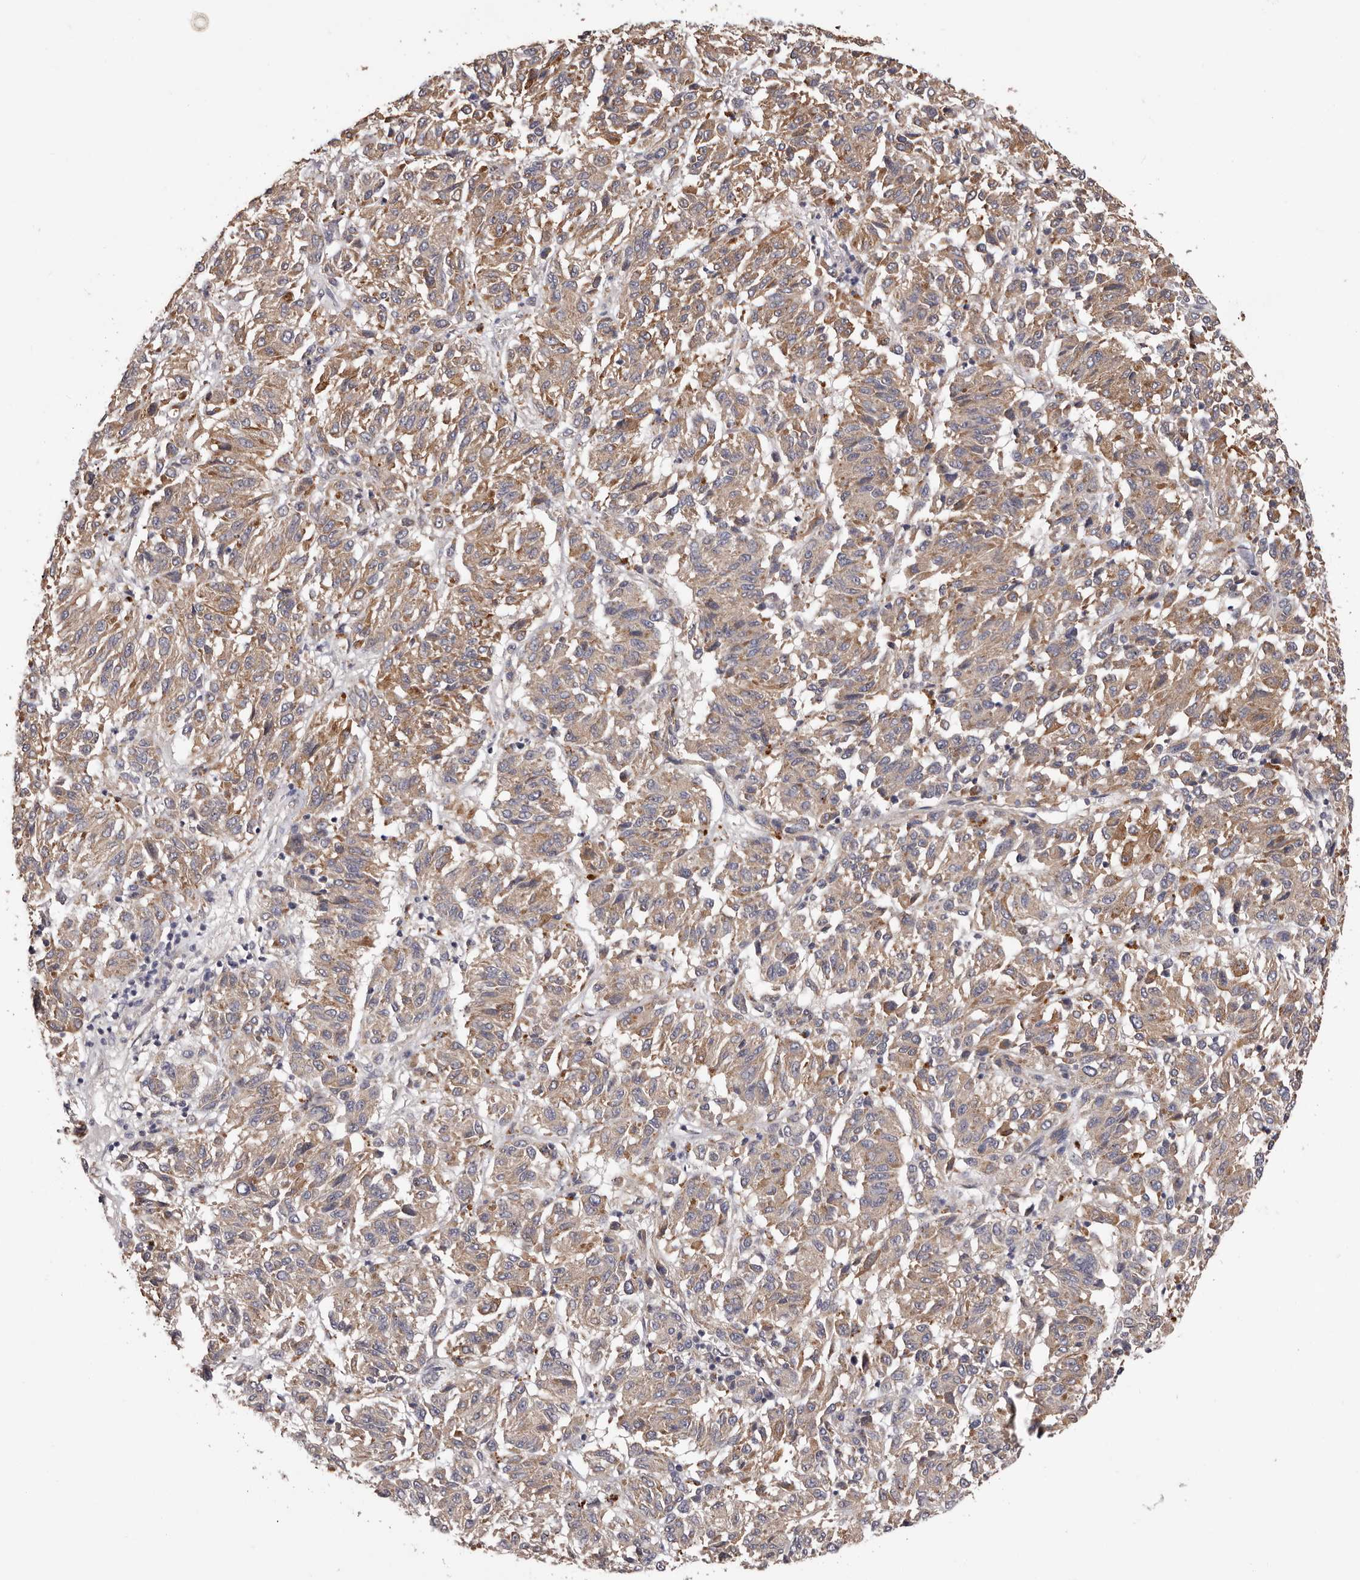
{"staining": {"intensity": "moderate", "quantity": ">75%", "location": "cytoplasmic/membranous"}, "tissue": "melanoma", "cell_type": "Tumor cells", "image_type": "cancer", "snomed": [{"axis": "morphology", "description": "Malignant melanoma, Metastatic site"}, {"axis": "topography", "description": "Lung"}], "caption": "Immunohistochemical staining of melanoma exhibits medium levels of moderate cytoplasmic/membranous expression in about >75% of tumor cells.", "gene": "ETNK1", "patient": {"sex": "male", "age": 64}}